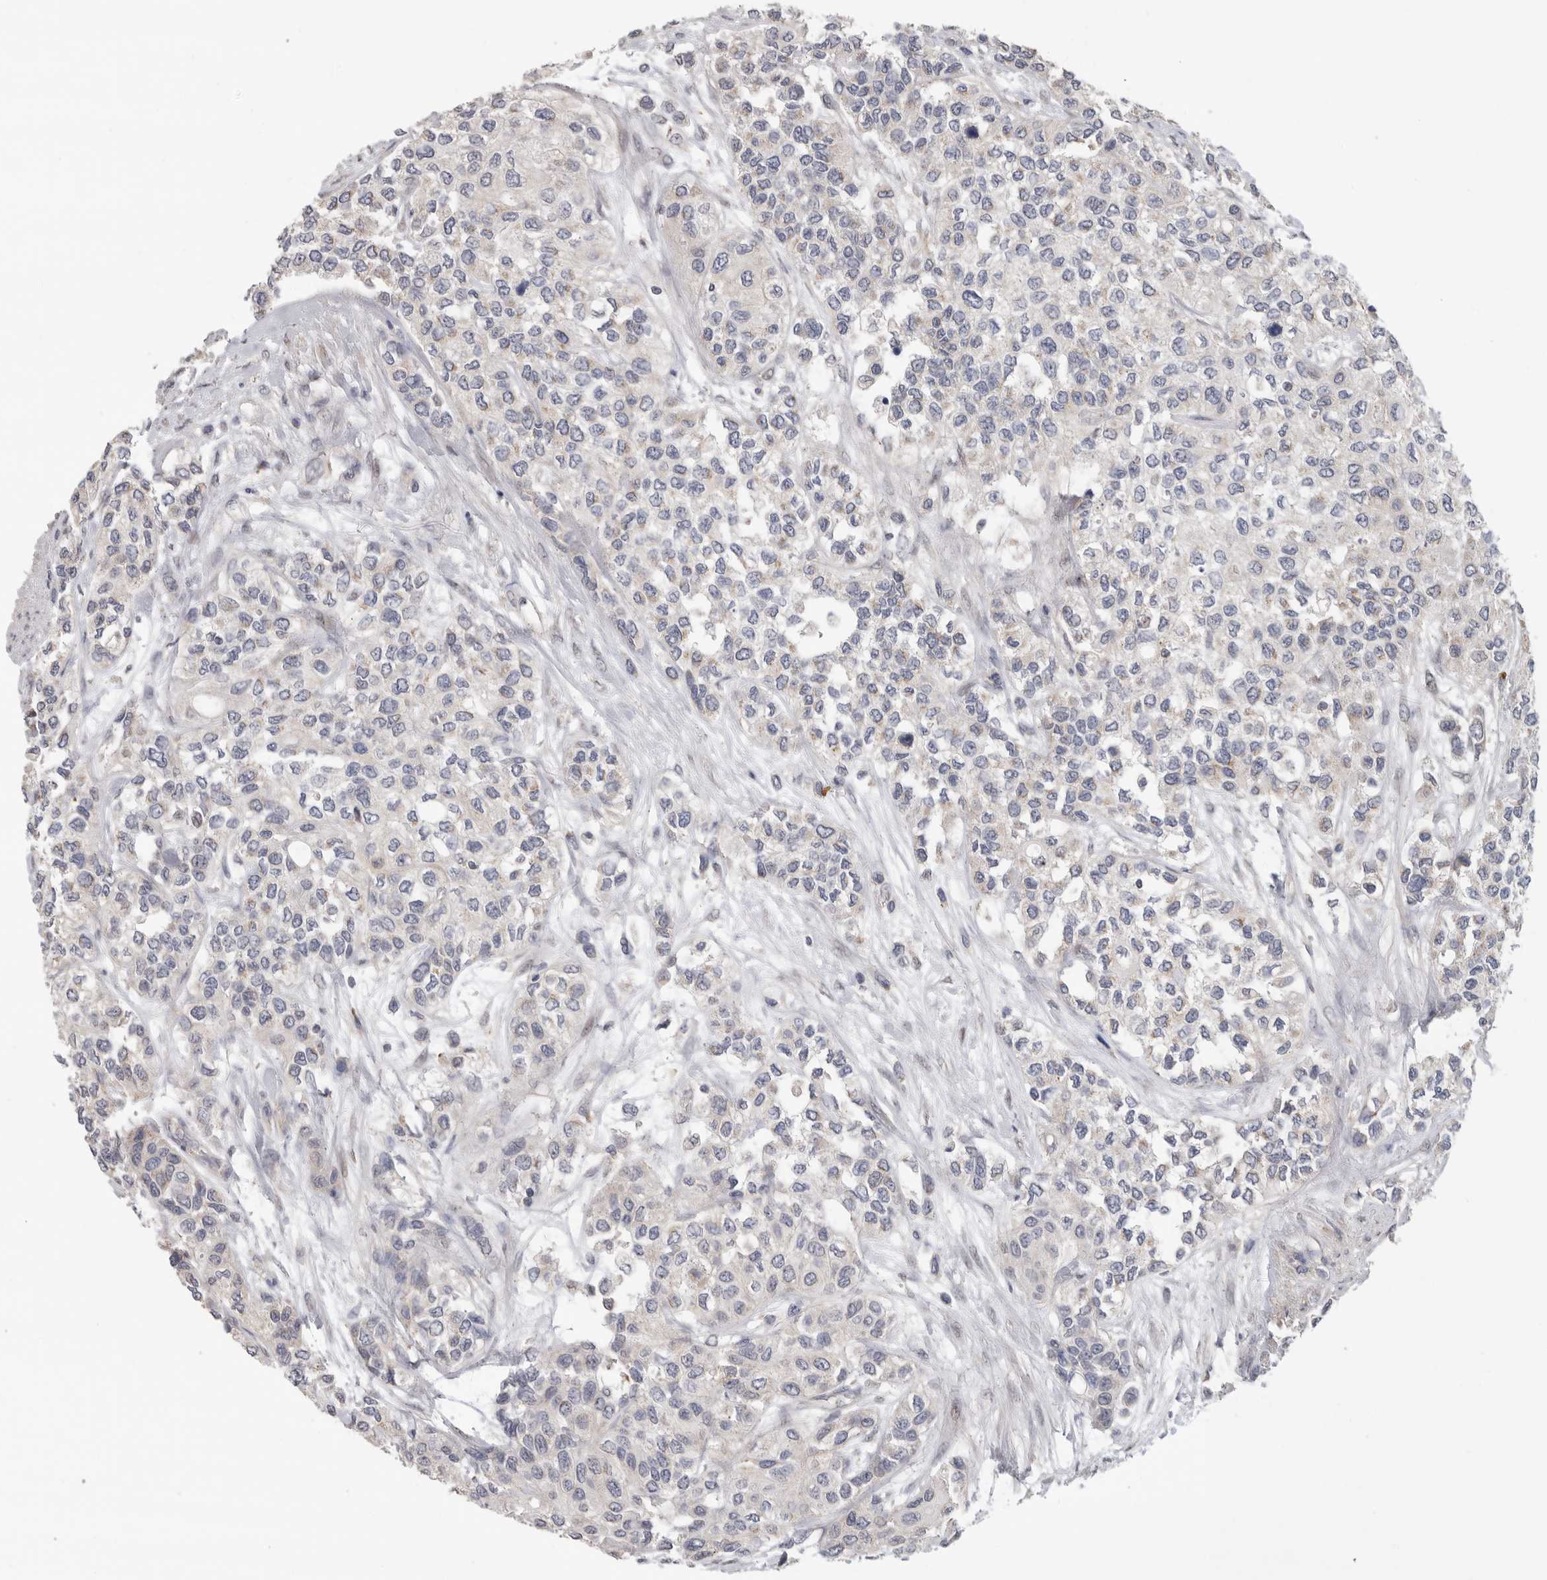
{"staining": {"intensity": "negative", "quantity": "none", "location": "none"}, "tissue": "urothelial cancer", "cell_type": "Tumor cells", "image_type": "cancer", "snomed": [{"axis": "morphology", "description": "Urothelial carcinoma, High grade"}, {"axis": "topography", "description": "Urinary bladder"}], "caption": "This image is of urothelial cancer stained with immunohistochemistry (IHC) to label a protein in brown with the nuclei are counter-stained blue. There is no positivity in tumor cells. Nuclei are stained in blue.", "gene": "KLK5", "patient": {"sex": "female", "age": 56}}